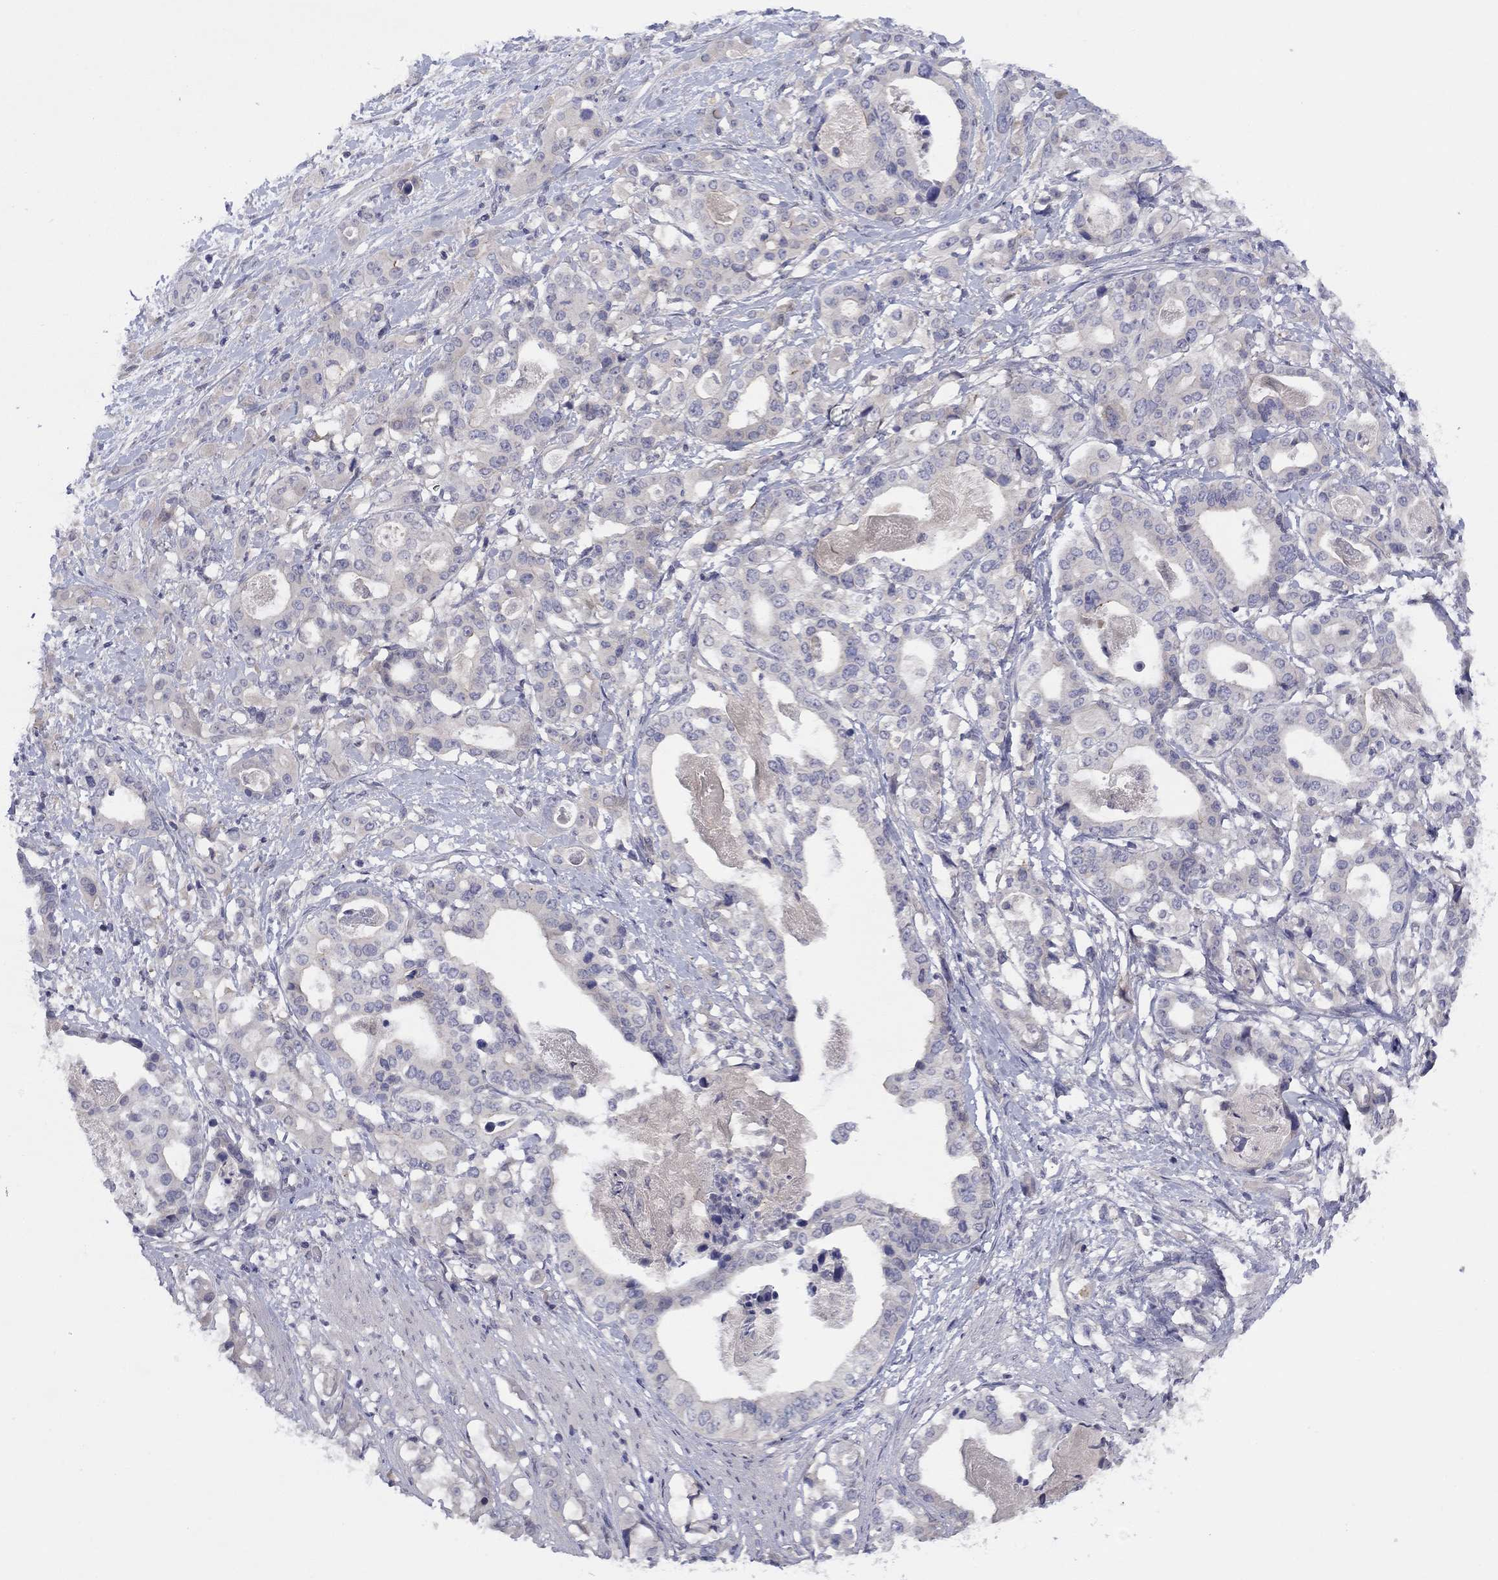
{"staining": {"intensity": "negative", "quantity": "none", "location": "none"}, "tissue": "stomach cancer", "cell_type": "Tumor cells", "image_type": "cancer", "snomed": [{"axis": "morphology", "description": "Adenocarcinoma, NOS"}, {"axis": "topography", "description": "Stomach"}], "caption": "Histopathology image shows no protein staining in tumor cells of stomach adenocarcinoma tissue.", "gene": "CYP2B6", "patient": {"sex": "male", "age": 48}}